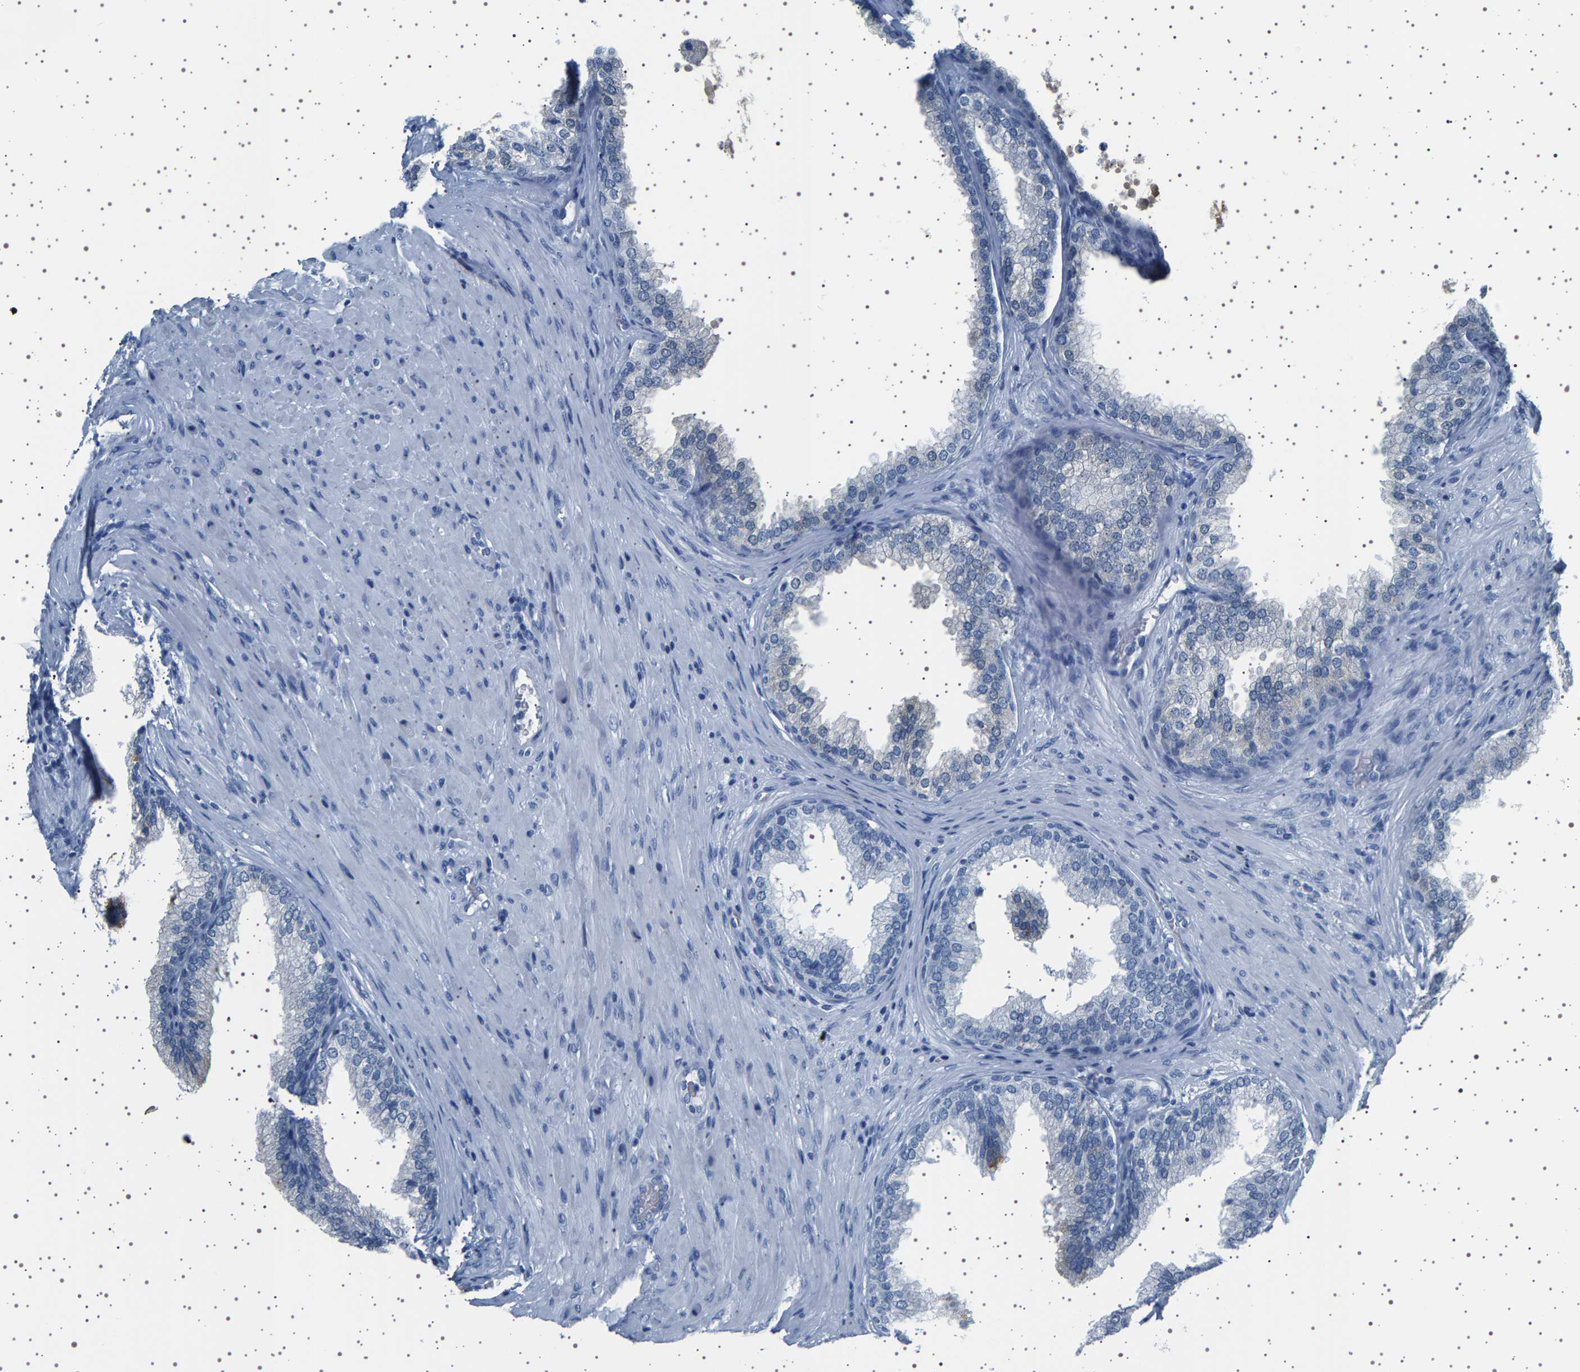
{"staining": {"intensity": "moderate", "quantity": "<25%", "location": "cytoplasmic/membranous"}, "tissue": "prostate", "cell_type": "Glandular cells", "image_type": "normal", "snomed": [{"axis": "morphology", "description": "Normal tissue, NOS"}, {"axis": "topography", "description": "Prostate"}], "caption": "The photomicrograph reveals a brown stain indicating the presence of a protein in the cytoplasmic/membranous of glandular cells in prostate. (DAB (3,3'-diaminobenzidine) IHC, brown staining for protein, blue staining for nuclei).", "gene": "TFF3", "patient": {"sex": "male", "age": 76}}